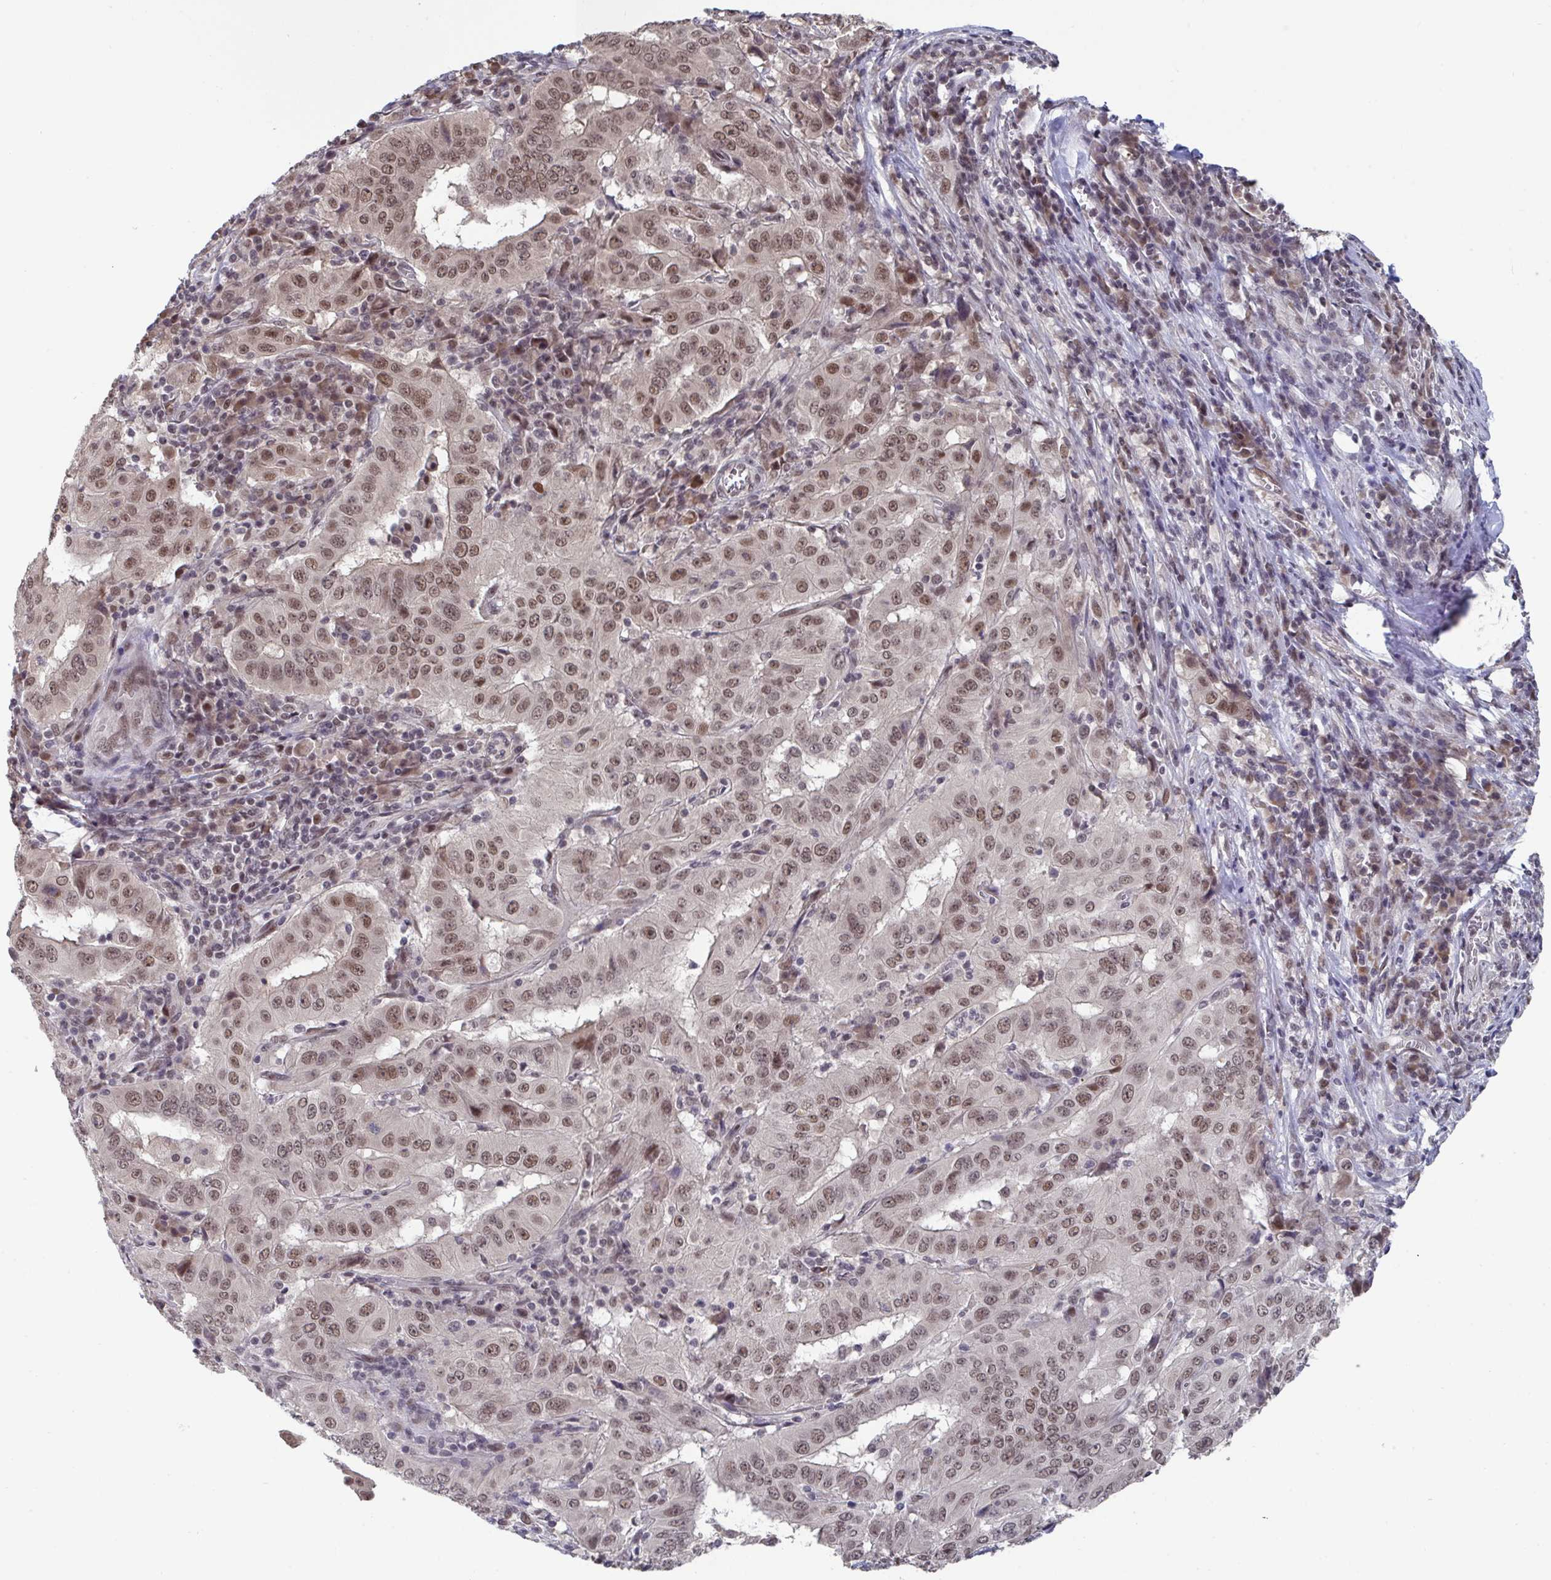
{"staining": {"intensity": "moderate", "quantity": ">75%", "location": "nuclear"}, "tissue": "pancreatic cancer", "cell_type": "Tumor cells", "image_type": "cancer", "snomed": [{"axis": "morphology", "description": "Adenocarcinoma, NOS"}, {"axis": "topography", "description": "Pancreas"}], "caption": "Immunohistochemistry (IHC) image of neoplastic tissue: human pancreatic cancer stained using immunohistochemistry demonstrates medium levels of moderate protein expression localized specifically in the nuclear of tumor cells, appearing as a nuclear brown color.", "gene": "JMJD1C", "patient": {"sex": "male", "age": 63}}